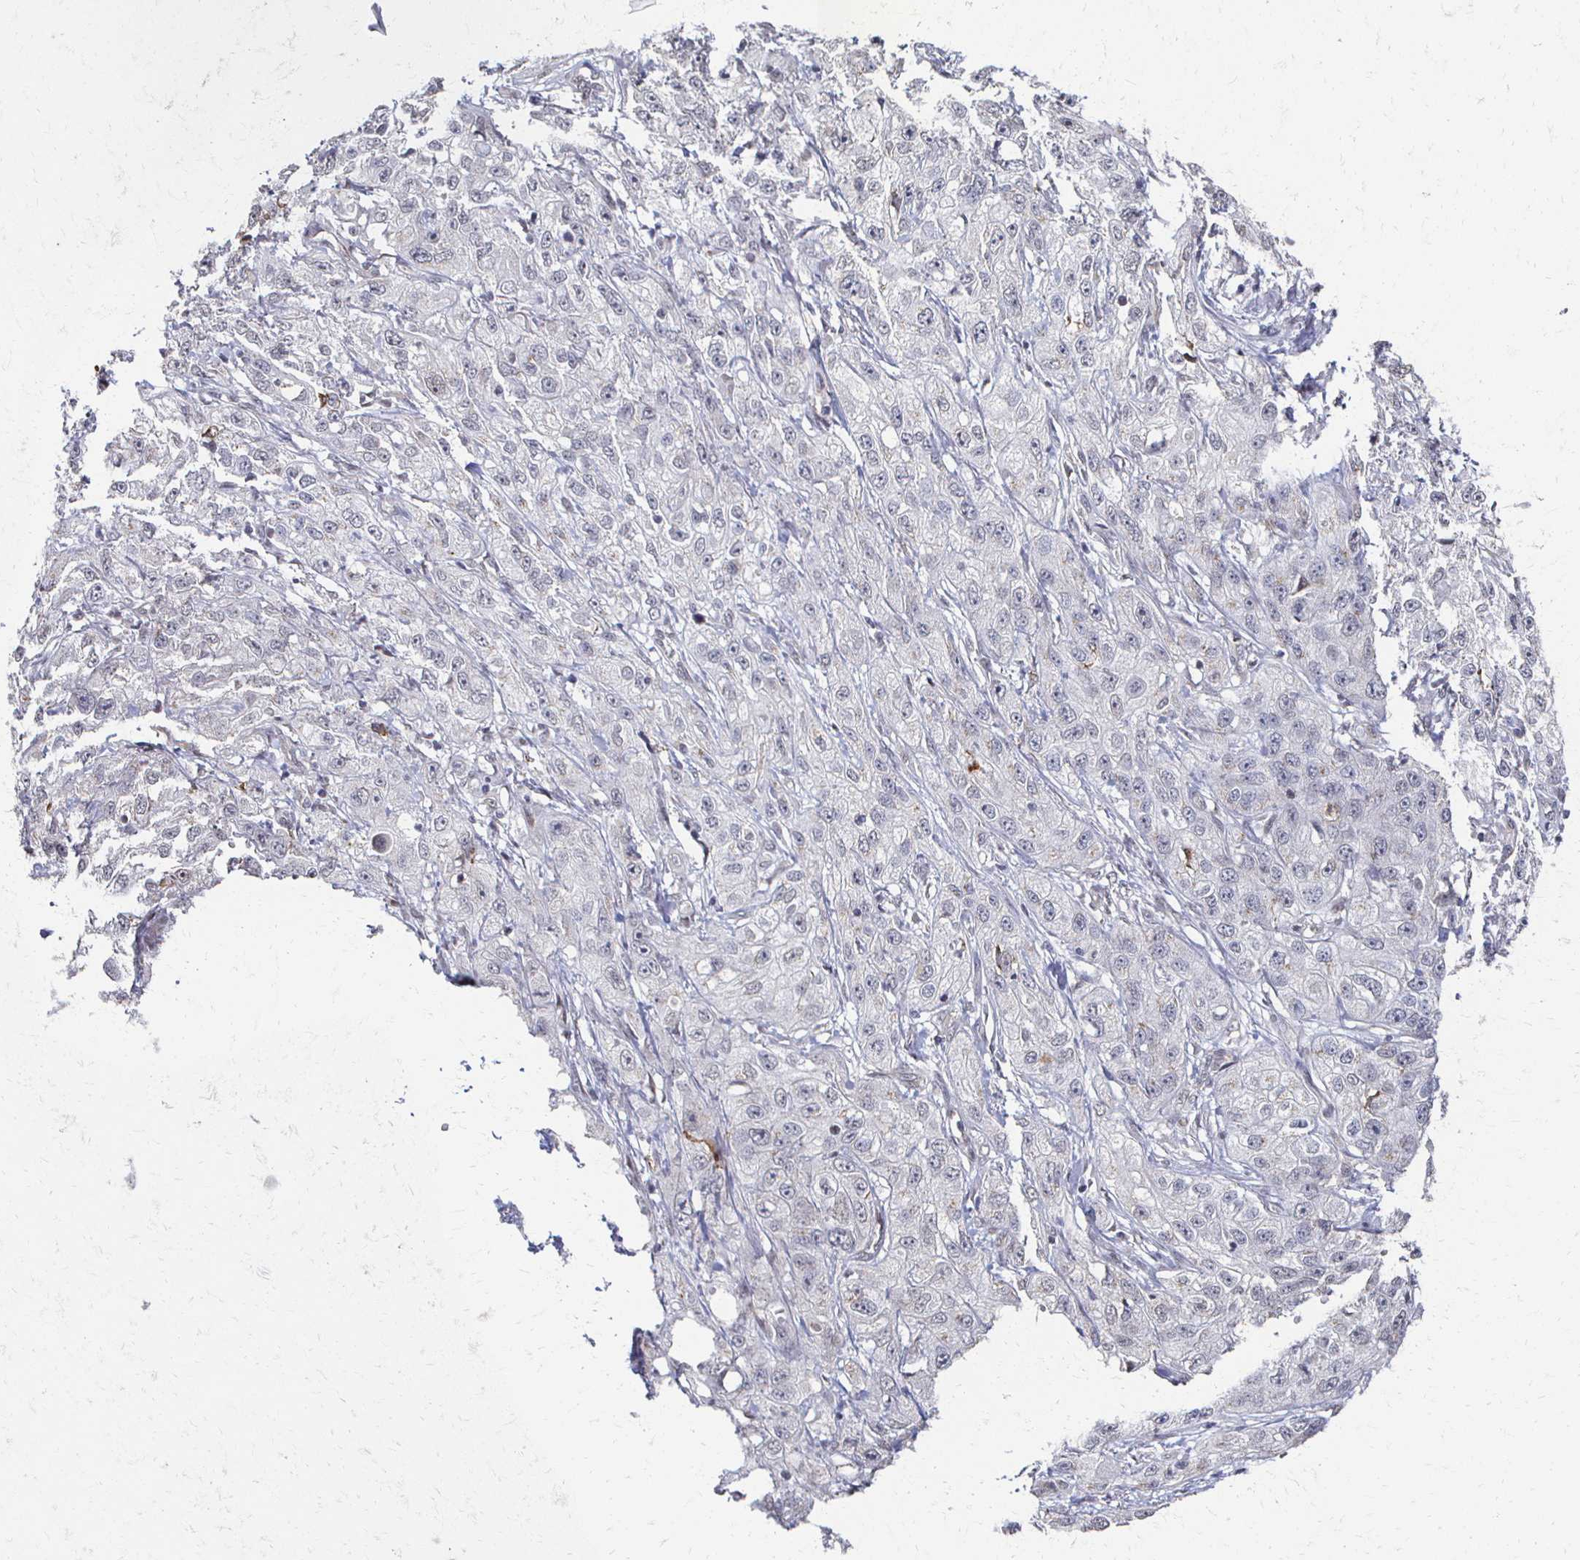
{"staining": {"intensity": "negative", "quantity": "none", "location": "none"}, "tissue": "skin cancer", "cell_type": "Tumor cells", "image_type": "cancer", "snomed": [{"axis": "morphology", "description": "Squamous cell carcinoma, NOS"}, {"axis": "topography", "description": "Skin"}, {"axis": "topography", "description": "Vulva"}], "caption": "Human squamous cell carcinoma (skin) stained for a protein using immunohistochemistry demonstrates no positivity in tumor cells.", "gene": "DAB1", "patient": {"sex": "female", "age": 86}}